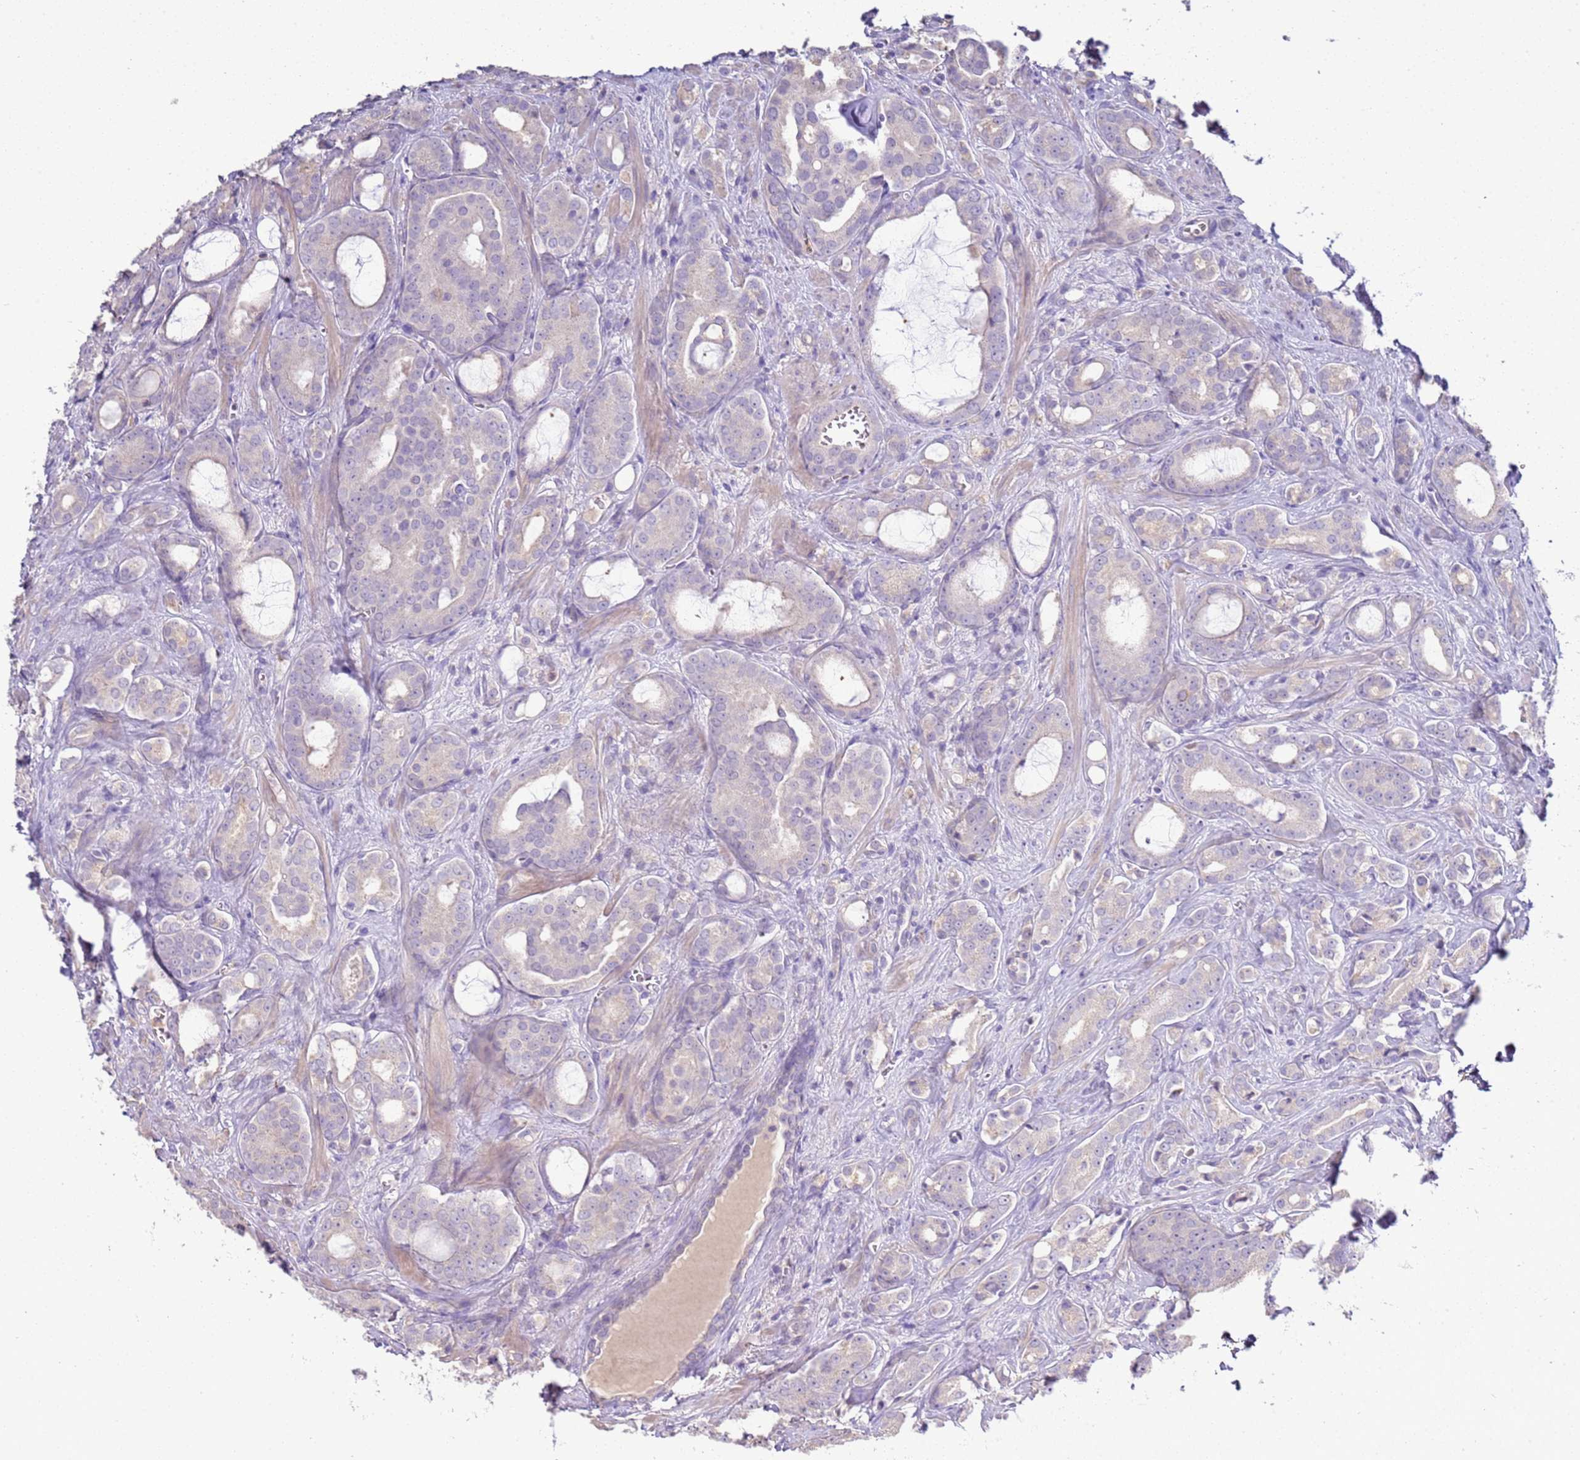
{"staining": {"intensity": "negative", "quantity": "none", "location": "none"}, "tissue": "prostate cancer", "cell_type": "Tumor cells", "image_type": "cancer", "snomed": [{"axis": "morphology", "description": "Adenocarcinoma, High grade"}, {"axis": "topography", "description": "Prostate"}], "caption": "Immunohistochemistry (IHC) histopathology image of neoplastic tissue: prostate cancer stained with DAB (3,3'-diaminobenzidine) displays no significant protein staining in tumor cells.", "gene": "IL2RG", "patient": {"sex": "male", "age": 72}}